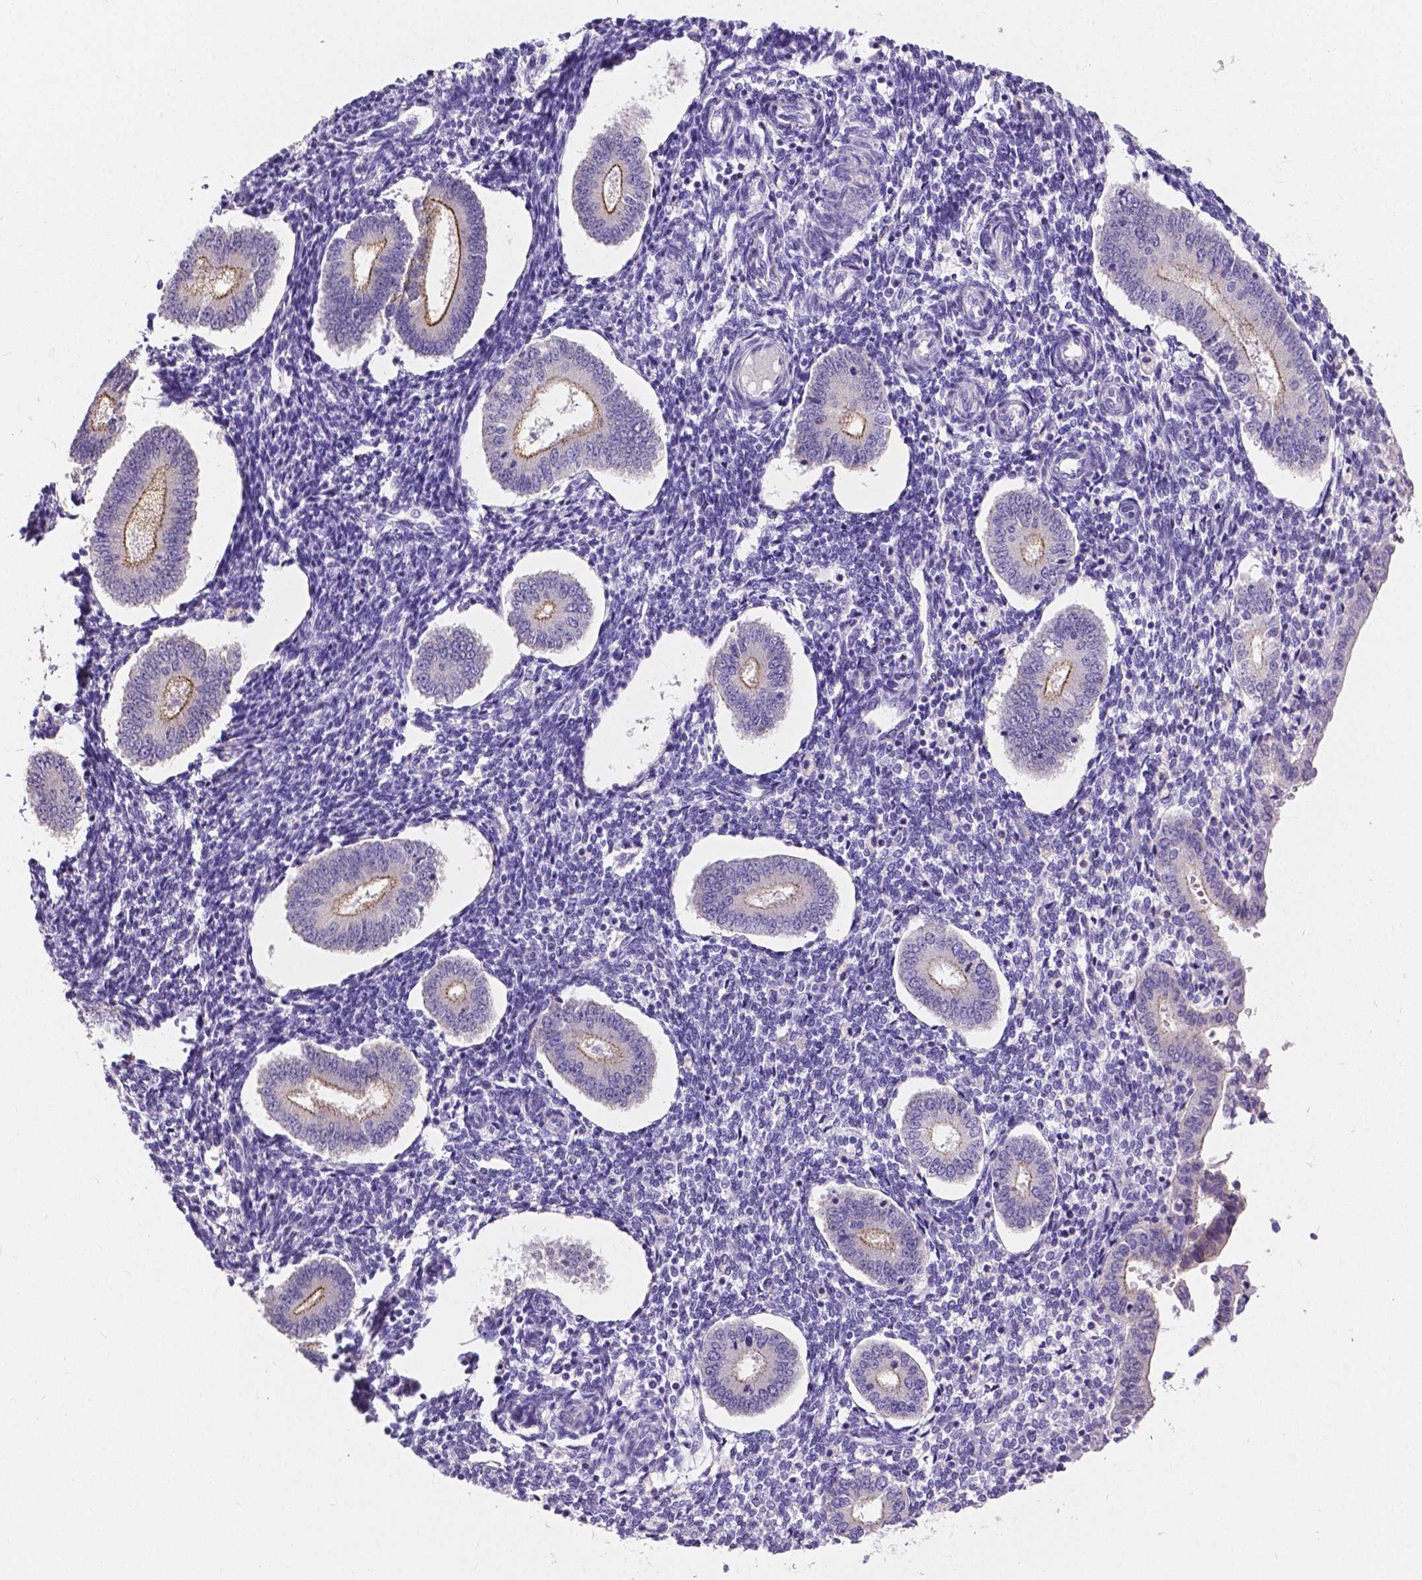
{"staining": {"intensity": "negative", "quantity": "none", "location": "none"}, "tissue": "endometrium", "cell_type": "Cells in endometrial stroma", "image_type": "normal", "snomed": [{"axis": "morphology", "description": "Normal tissue, NOS"}, {"axis": "topography", "description": "Endometrium"}], "caption": "DAB immunohistochemical staining of unremarkable human endometrium demonstrates no significant positivity in cells in endometrial stroma.", "gene": "OCLN", "patient": {"sex": "female", "age": 40}}